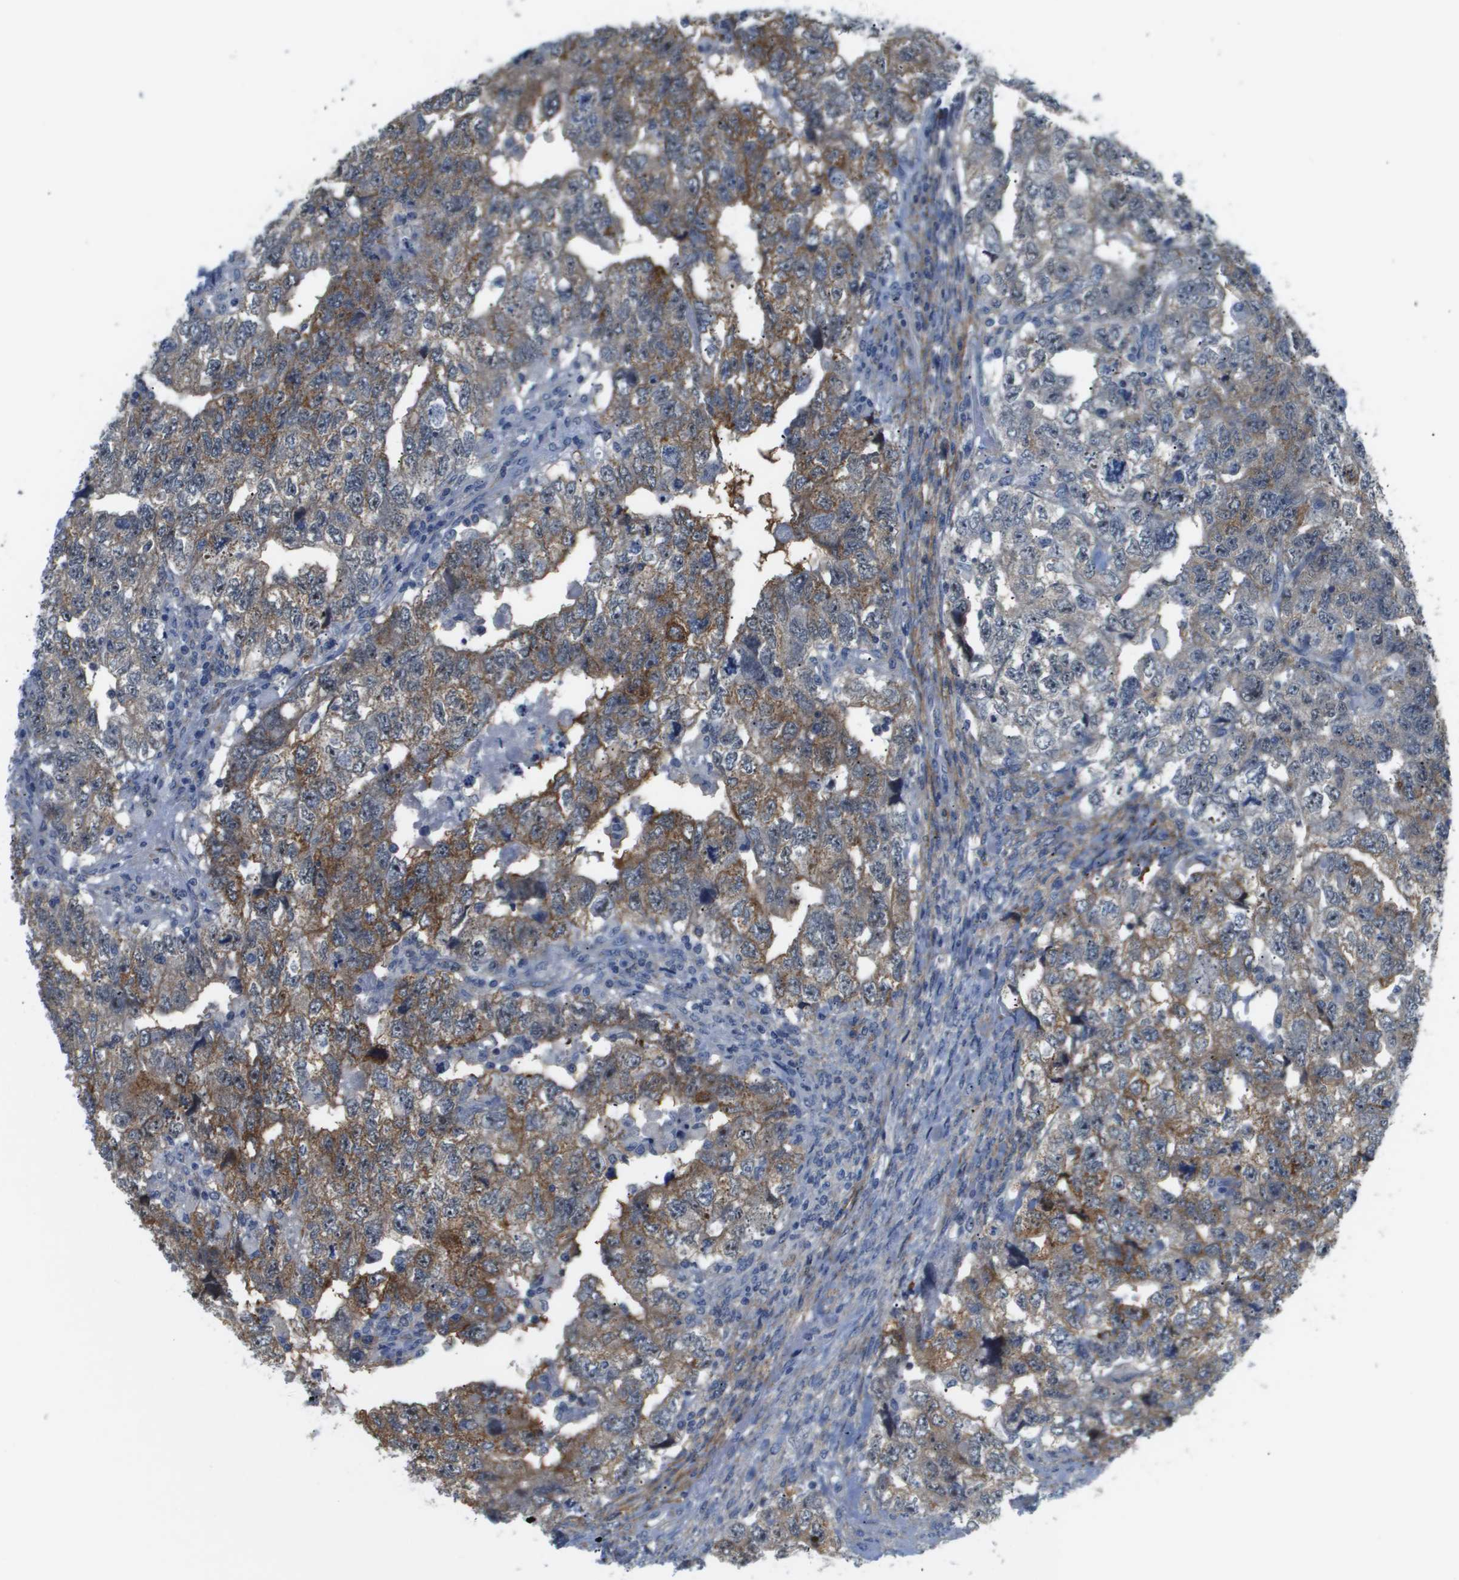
{"staining": {"intensity": "moderate", "quantity": ">75%", "location": "cytoplasmic/membranous"}, "tissue": "testis cancer", "cell_type": "Tumor cells", "image_type": "cancer", "snomed": [{"axis": "morphology", "description": "Carcinoma, Embryonal, NOS"}, {"axis": "topography", "description": "Testis"}], "caption": "Immunohistochemical staining of testis cancer demonstrates medium levels of moderate cytoplasmic/membranous expression in about >75% of tumor cells.", "gene": "OTUD5", "patient": {"sex": "male", "age": 36}}